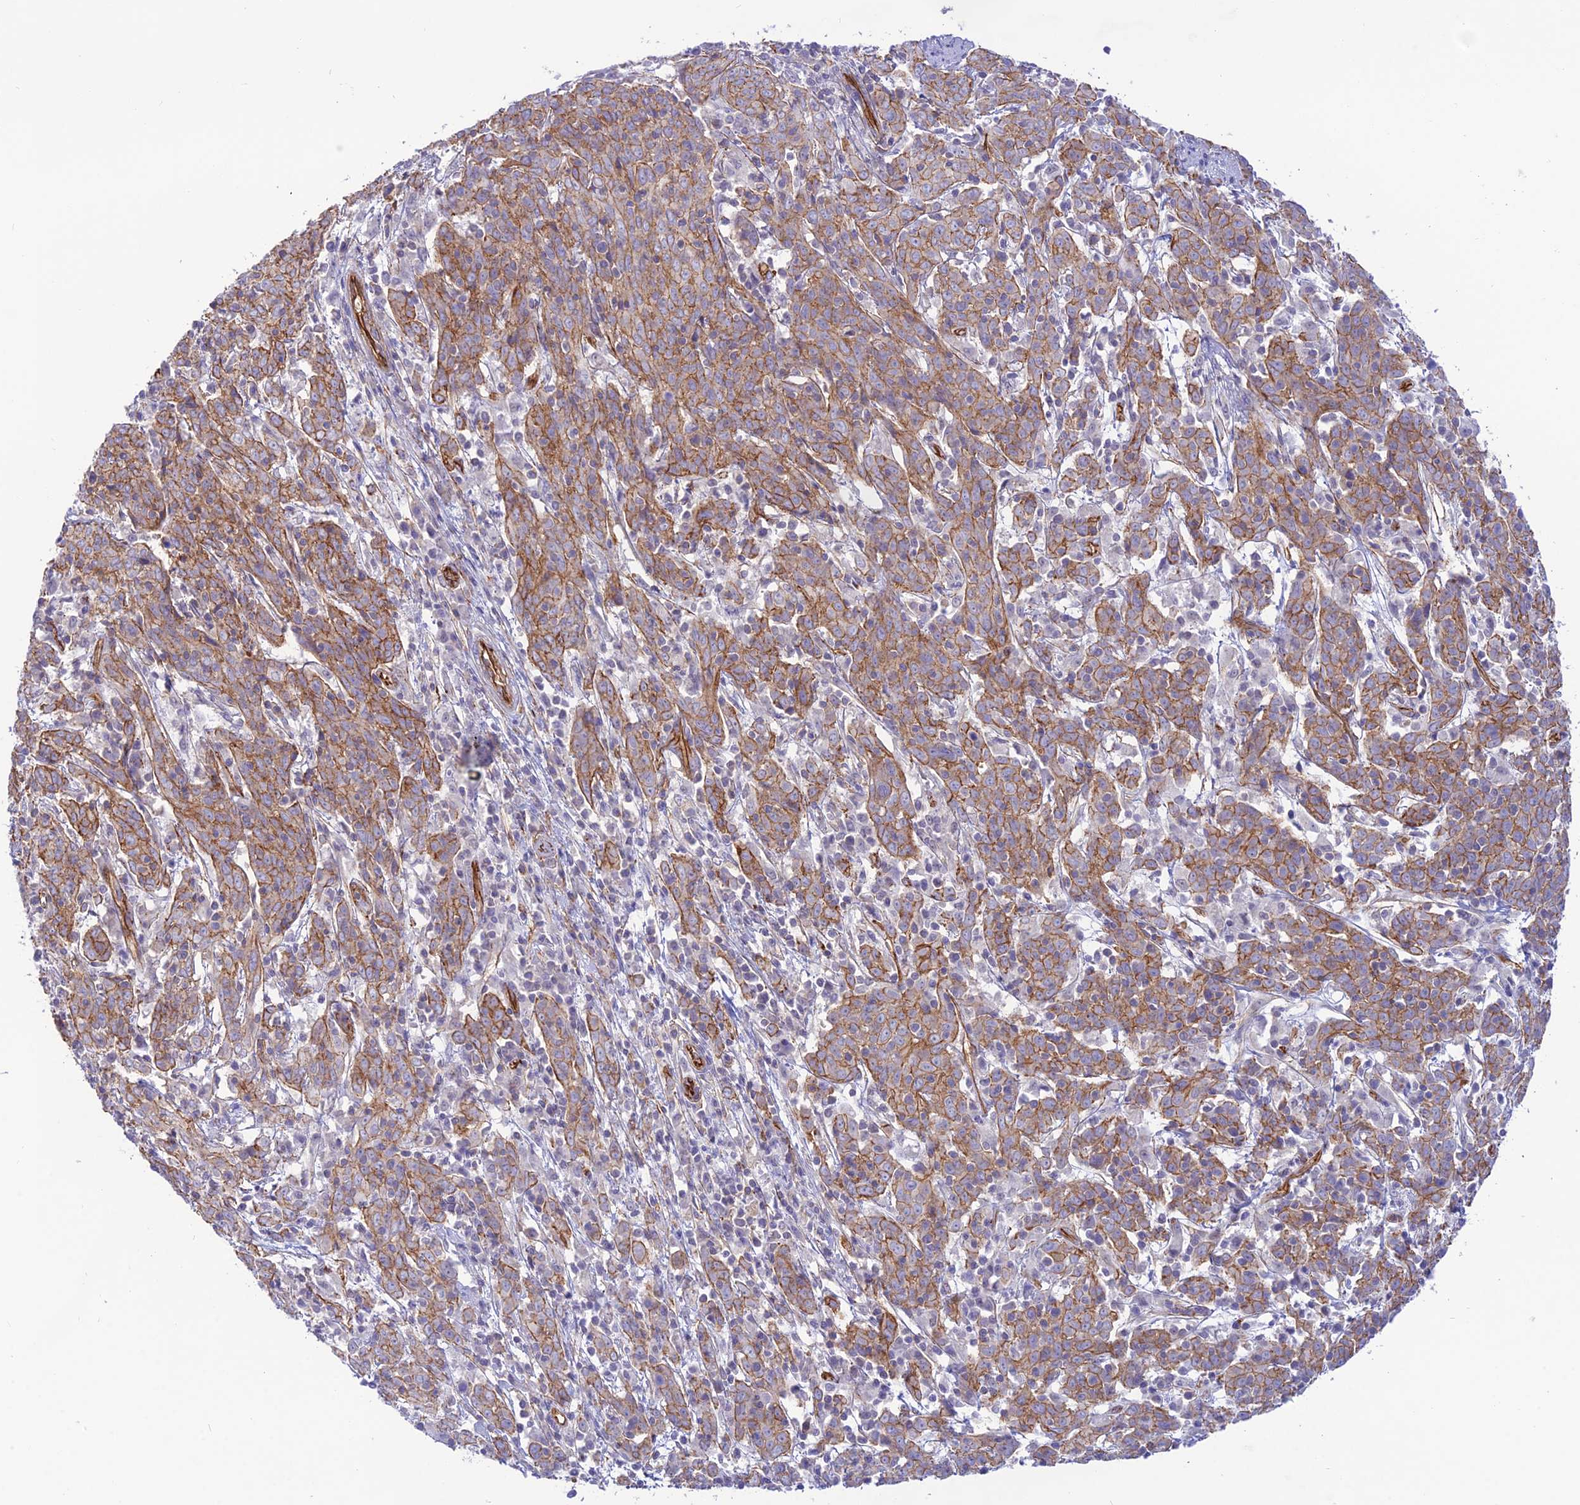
{"staining": {"intensity": "moderate", "quantity": ">75%", "location": "cytoplasmic/membranous"}, "tissue": "cervical cancer", "cell_type": "Tumor cells", "image_type": "cancer", "snomed": [{"axis": "morphology", "description": "Squamous cell carcinoma, NOS"}, {"axis": "topography", "description": "Cervix"}], "caption": "Immunohistochemistry (IHC) photomicrograph of neoplastic tissue: cervical squamous cell carcinoma stained using immunohistochemistry (IHC) displays medium levels of moderate protein expression localized specifically in the cytoplasmic/membranous of tumor cells, appearing as a cytoplasmic/membranous brown color.", "gene": "YPEL5", "patient": {"sex": "female", "age": 67}}